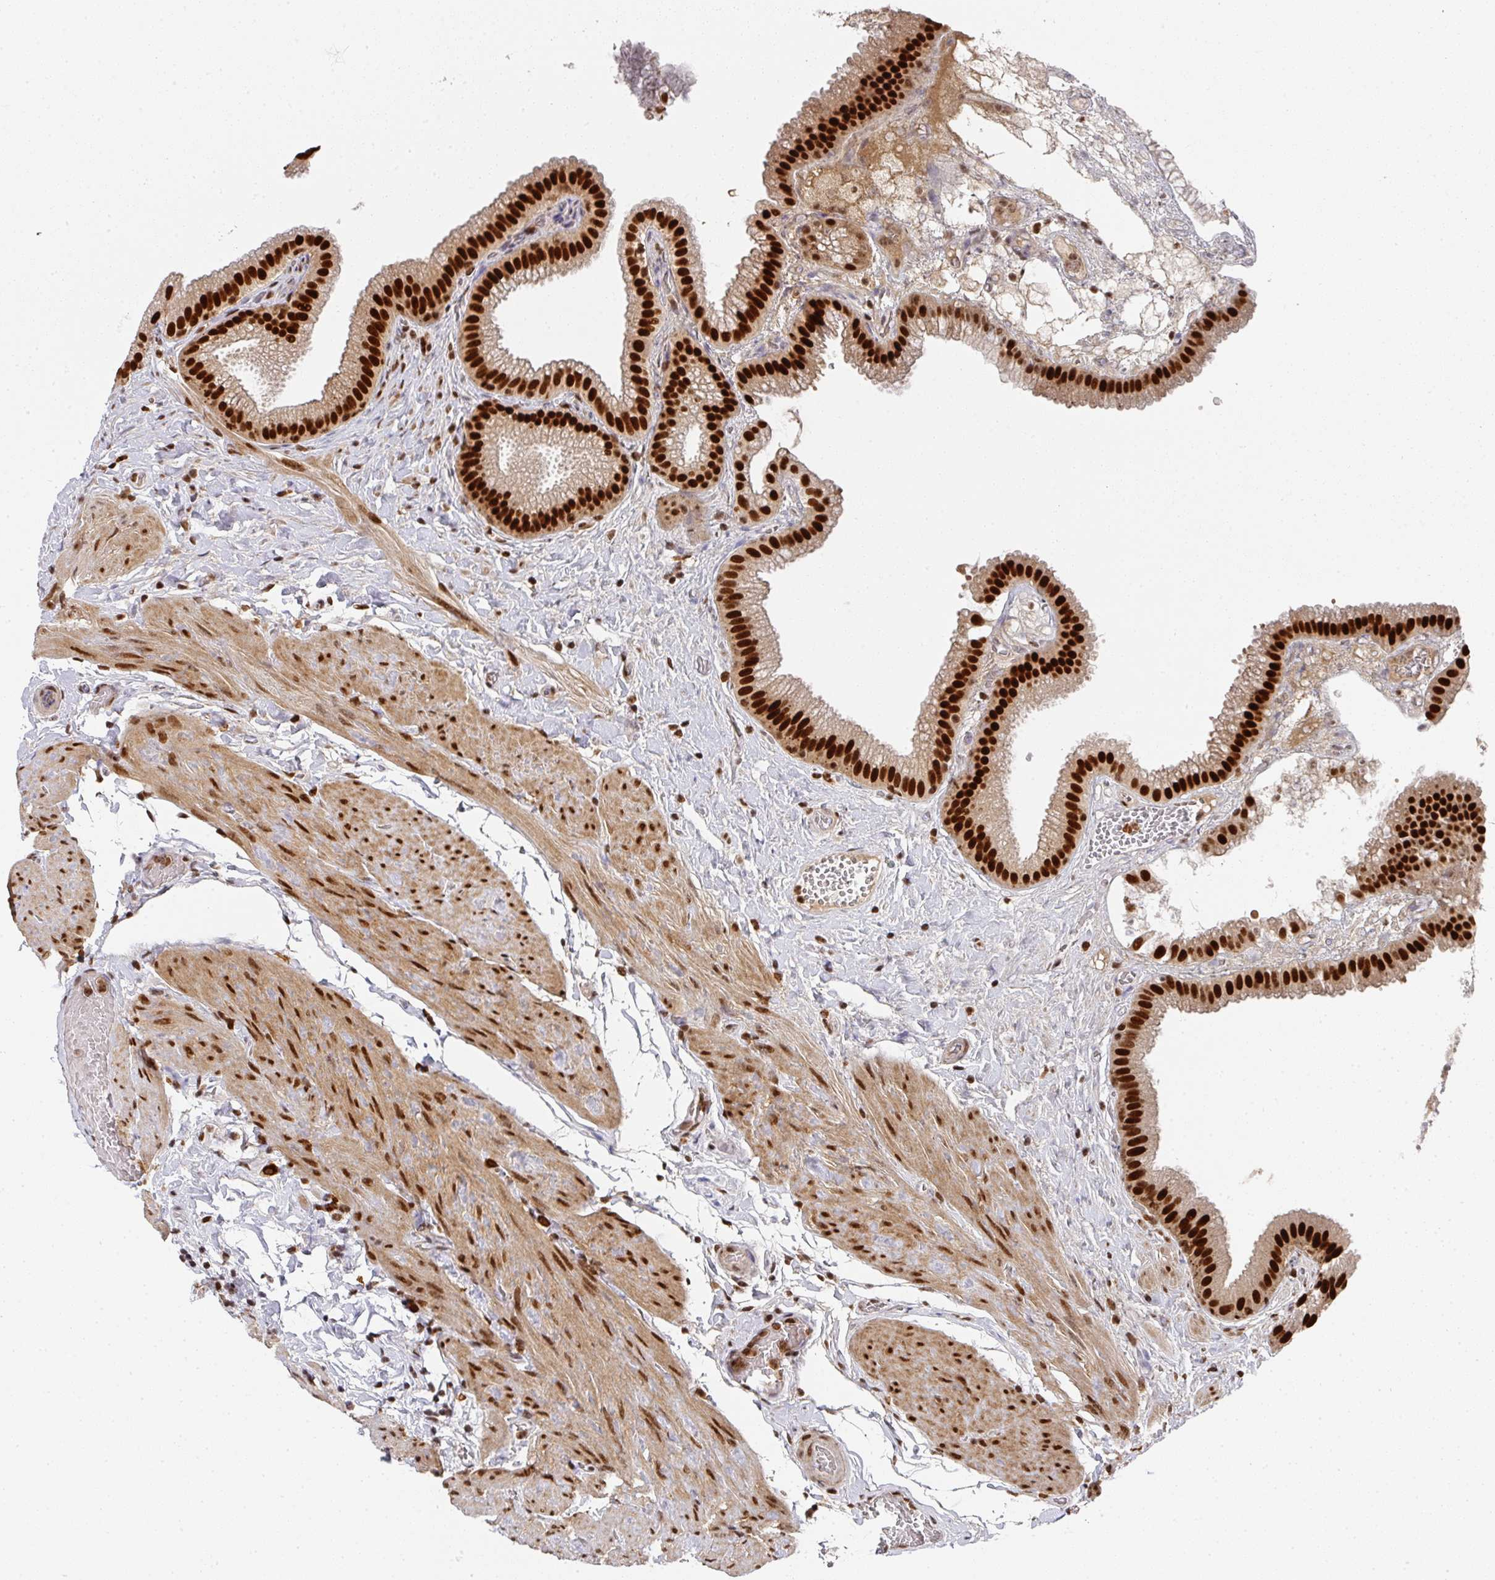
{"staining": {"intensity": "strong", "quantity": ">75%", "location": "nuclear"}, "tissue": "gallbladder", "cell_type": "Glandular cells", "image_type": "normal", "snomed": [{"axis": "morphology", "description": "Normal tissue, NOS"}, {"axis": "topography", "description": "Gallbladder"}], "caption": "Immunohistochemistry photomicrograph of normal gallbladder stained for a protein (brown), which exhibits high levels of strong nuclear positivity in about >75% of glandular cells.", "gene": "DIDO1", "patient": {"sex": "female", "age": 63}}